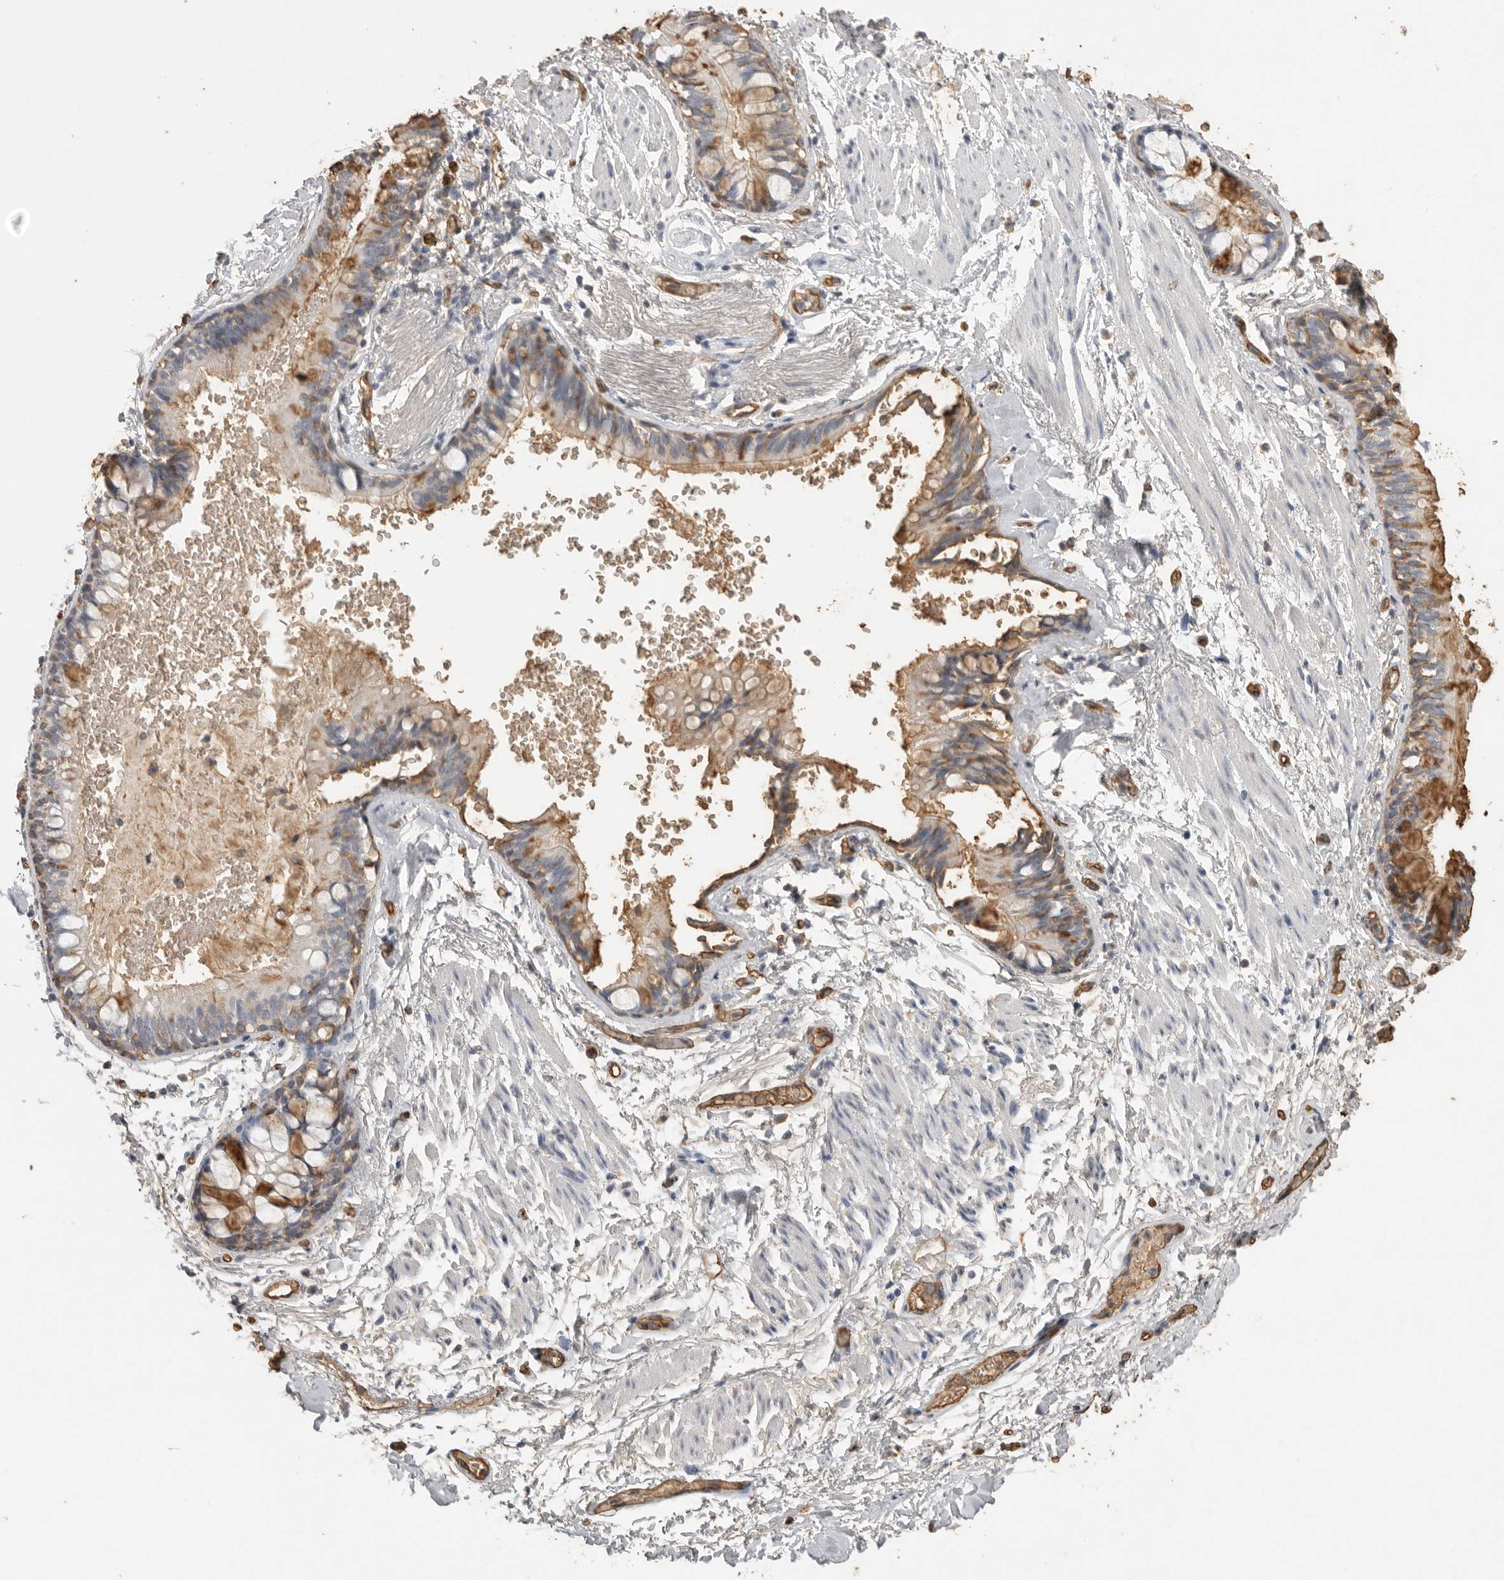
{"staining": {"intensity": "weak", "quantity": "25%-75%", "location": "cytoplasmic/membranous"}, "tissue": "adipose tissue", "cell_type": "Adipocytes", "image_type": "normal", "snomed": [{"axis": "morphology", "description": "Normal tissue, NOS"}, {"axis": "topography", "description": "Cartilage tissue"}, {"axis": "topography", "description": "Bronchus"}], "caption": "The histopathology image reveals a brown stain indicating the presence of a protein in the cytoplasmic/membranous of adipocytes in adipose tissue. (DAB = brown stain, brightfield microscopy at high magnification).", "gene": "IL27", "patient": {"sex": "female", "age": 73}}